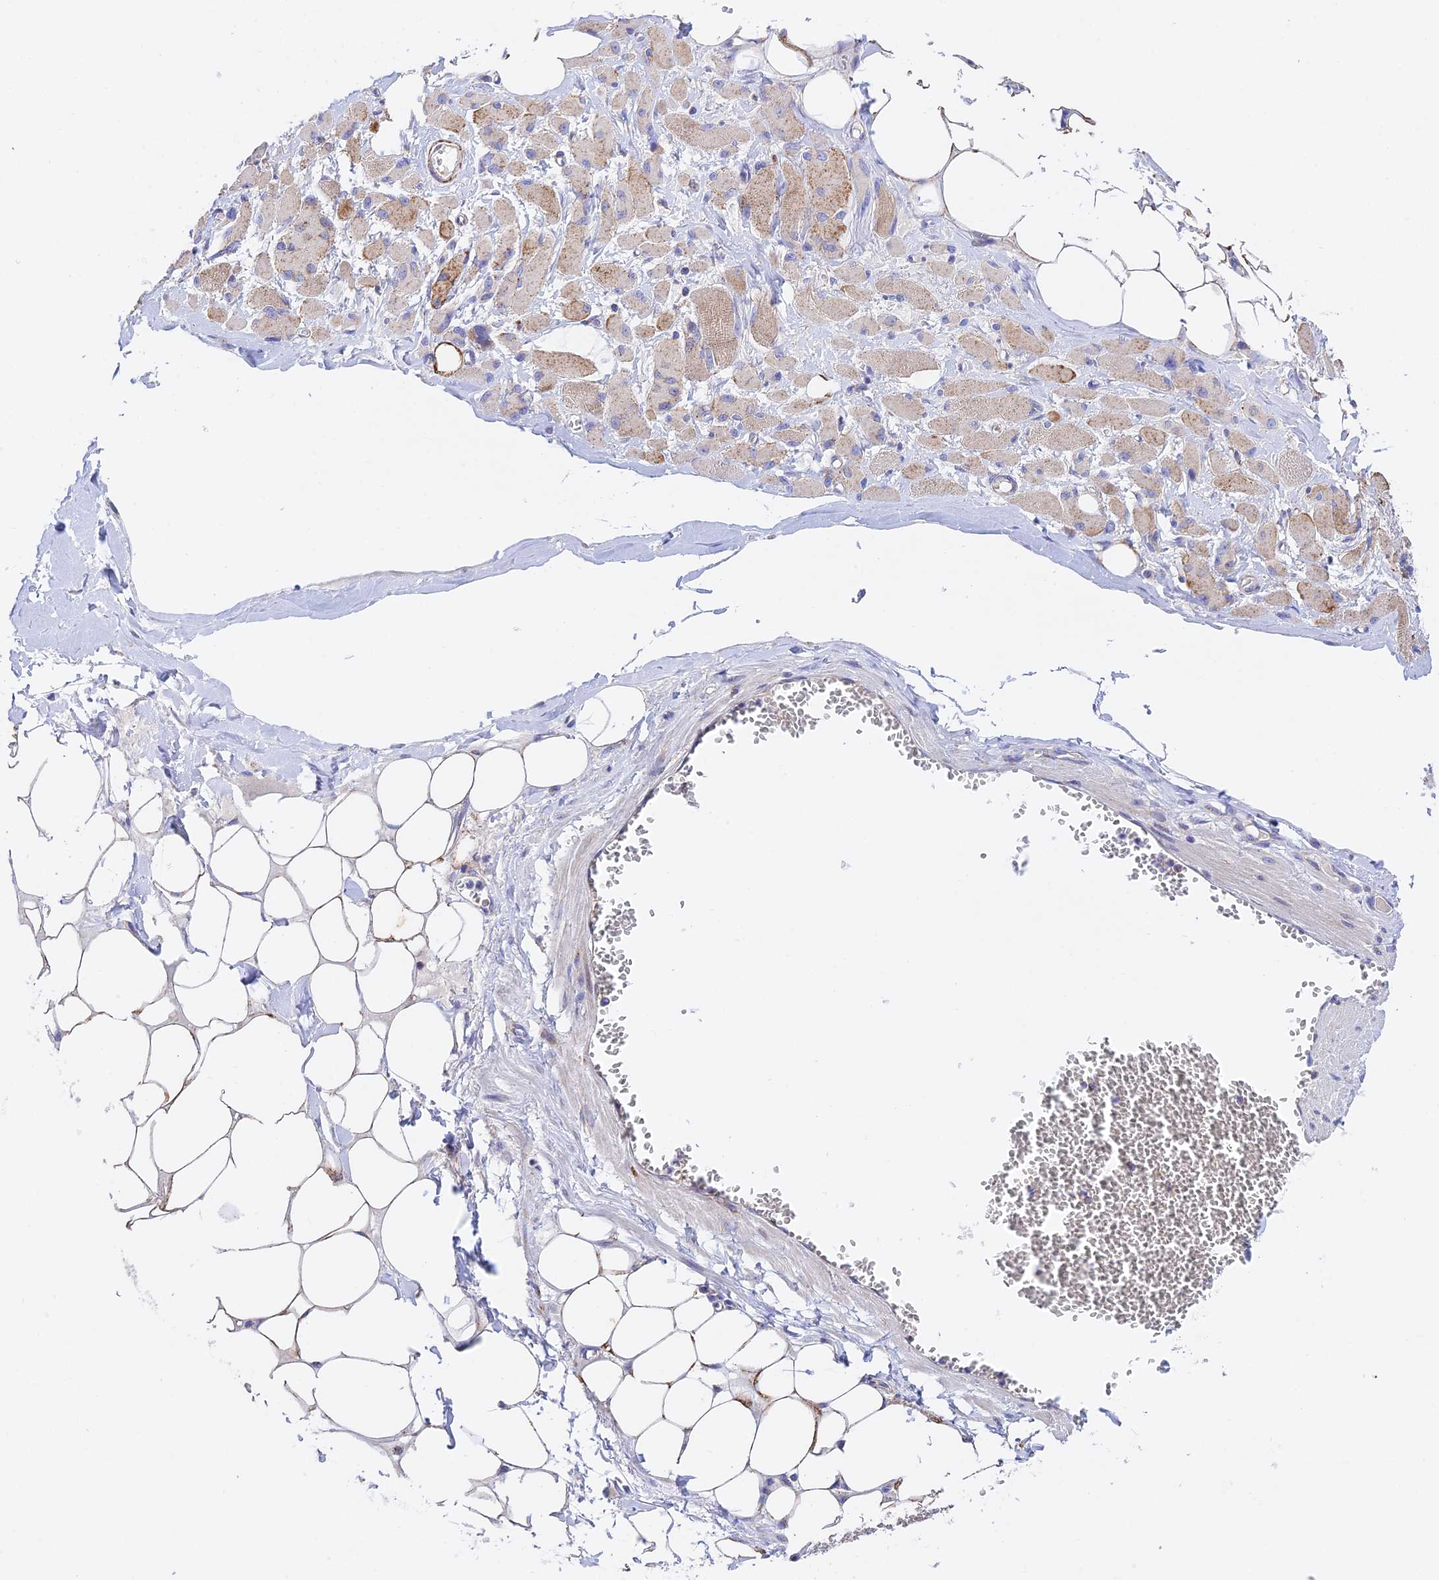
{"staining": {"intensity": "moderate", "quantity": "25%-75%", "location": "cytoplasmic/membranous"}, "tissue": "skeletal muscle", "cell_type": "Myocytes", "image_type": "normal", "snomed": [{"axis": "morphology", "description": "Normal tissue, NOS"}, {"axis": "morphology", "description": "Basal cell carcinoma"}, {"axis": "topography", "description": "Skeletal muscle"}], "caption": "Moderate cytoplasmic/membranous staining for a protein is identified in approximately 25%-75% of myocytes of normal skeletal muscle using IHC.", "gene": "HSDL2", "patient": {"sex": "female", "age": 64}}